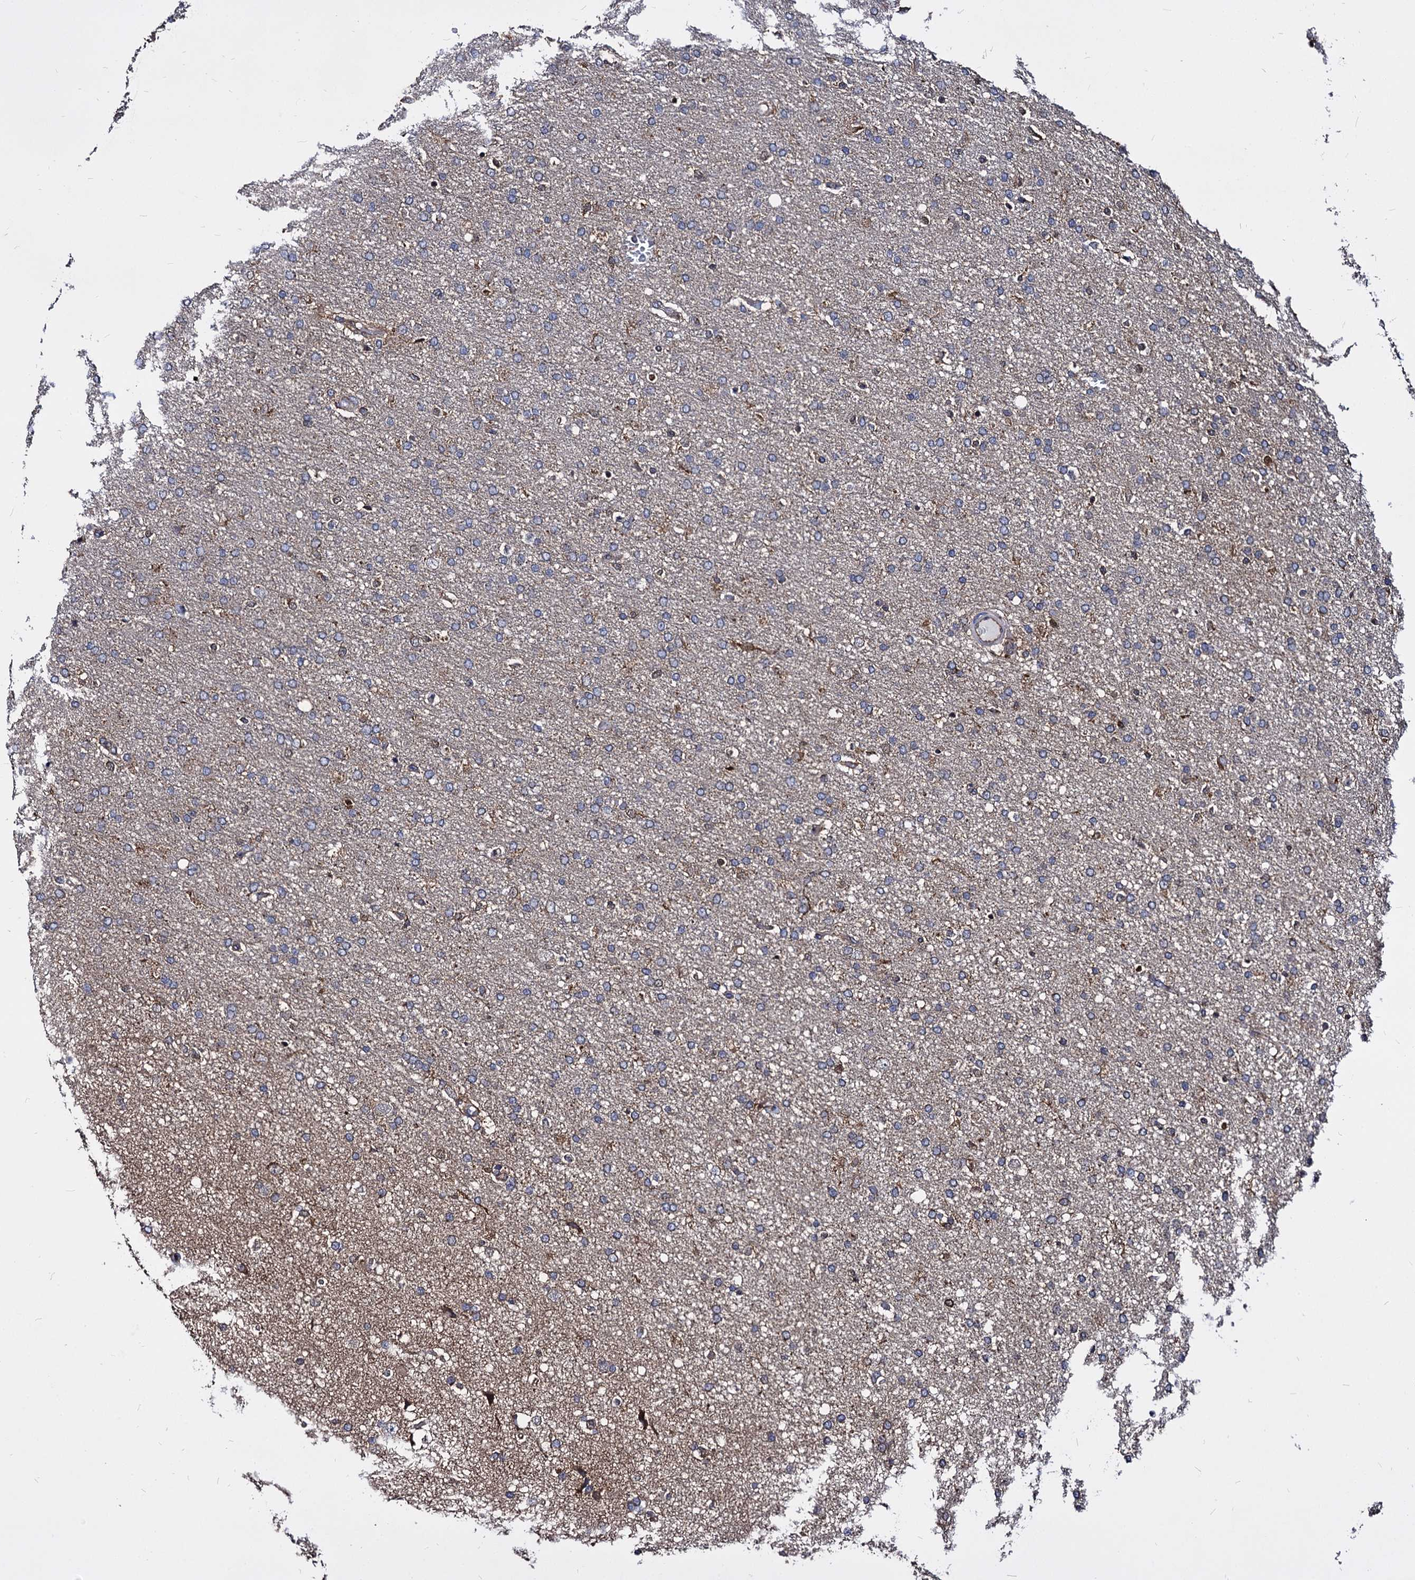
{"staining": {"intensity": "negative", "quantity": "none", "location": "none"}, "tissue": "glioma", "cell_type": "Tumor cells", "image_type": "cancer", "snomed": [{"axis": "morphology", "description": "Glioma, malignant, High grade"}, {"axis": "topography", "description": "Brain"}], "caption": "DAB (3,3'-diaminobenzidine) immunohistochemical staining of human malignant glioma (high-grade) shows no significant positivity in tumor cells. (Brightfield microscopy of DAB IHC at high magnification).", "gene": "NME1", "patient": {"sex": "male", "age": 72}}